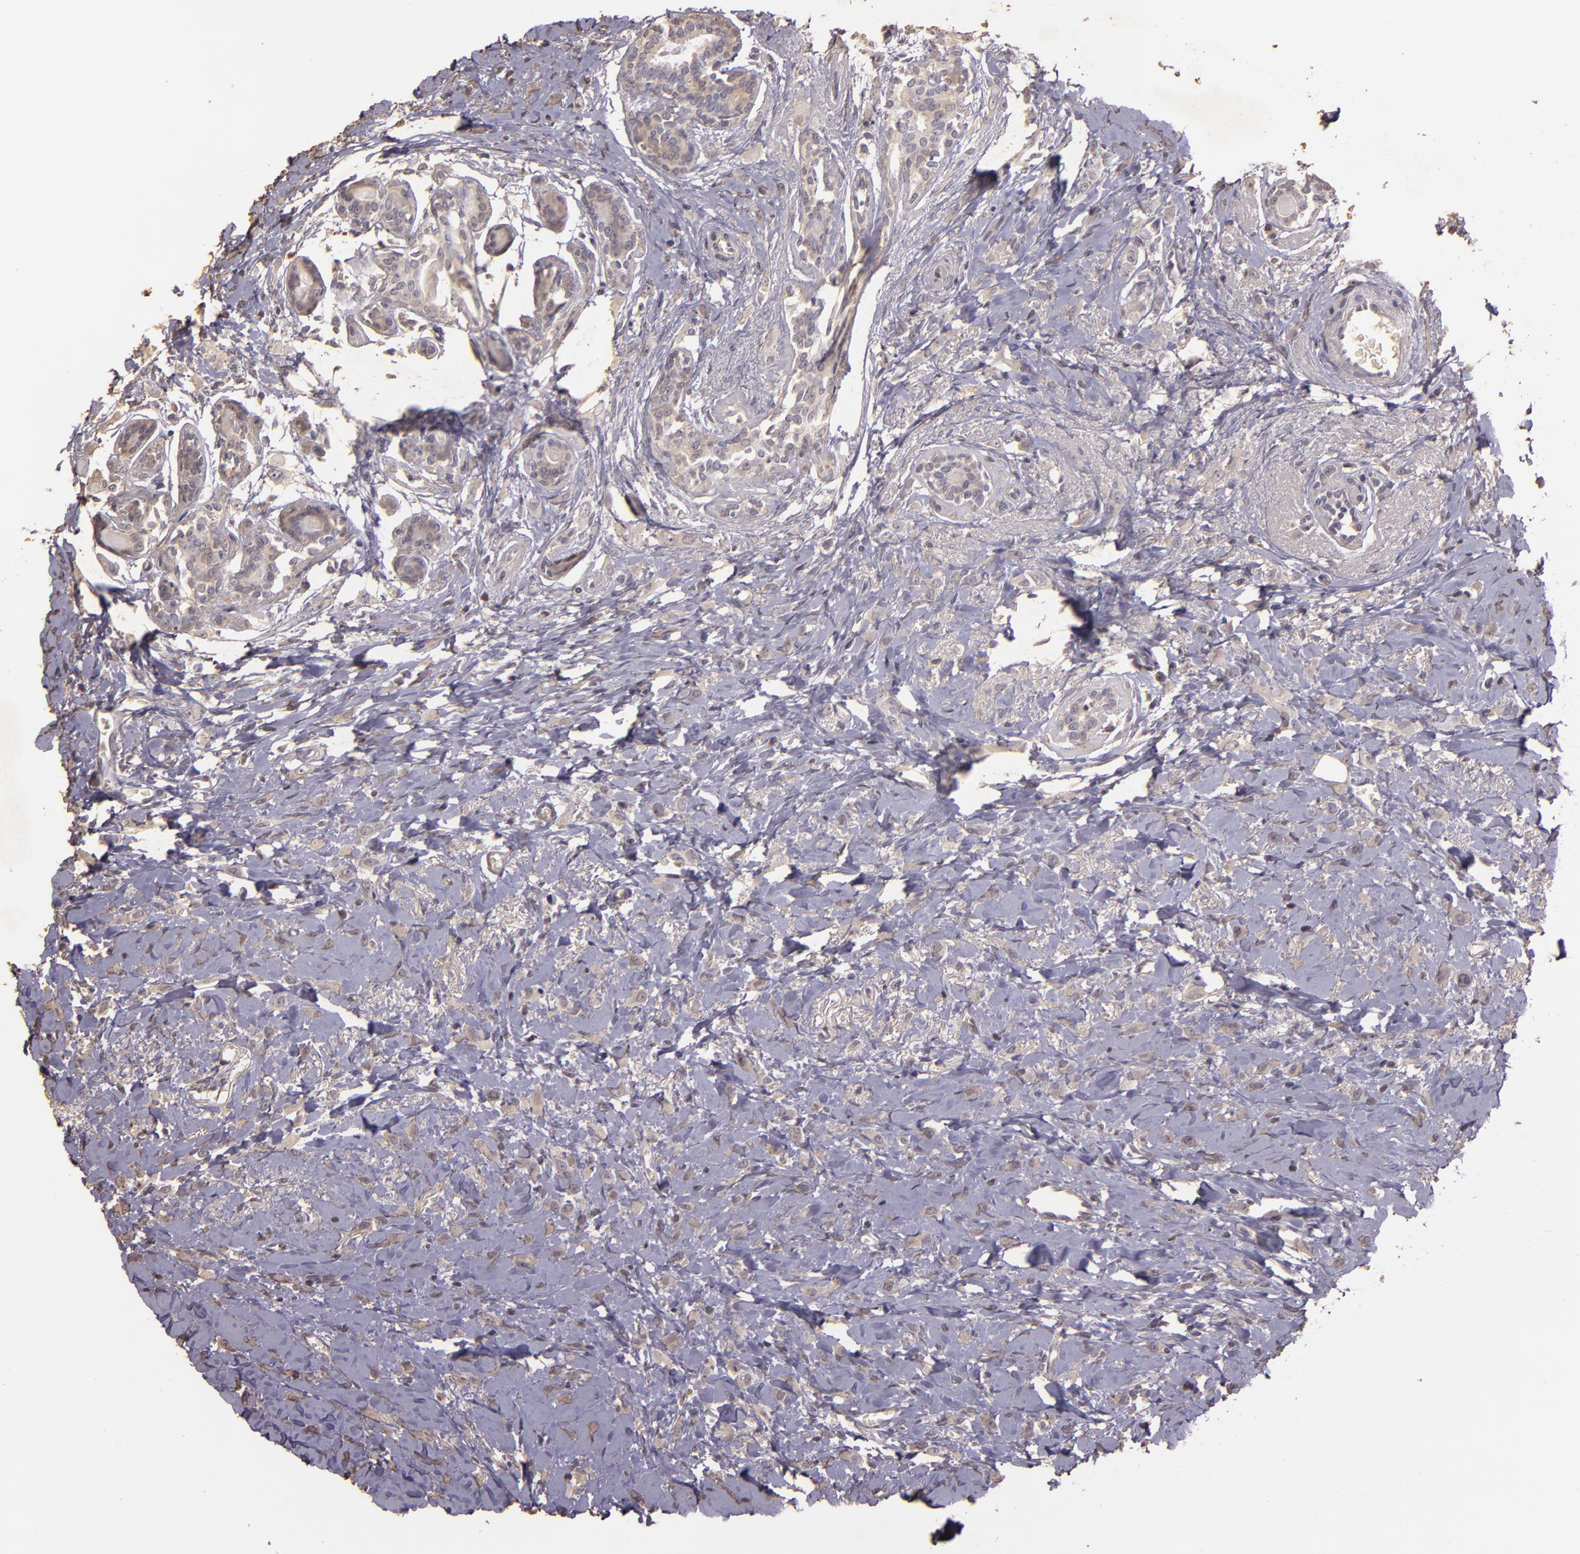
{"staining": {"intensity": "weak", "quantity": "25%-75%", "location": "cytoplasmic/membranous"}, "tissue": "breast cancer", "cell_type": "Tumor cells", "image_type": "cancer", "snomed": [{"axis": "morphology", "description": "Lobular carcinoma"}, {"axis": "topography", "description": "Breast"}], "caption": "This is a photomicrograph of immunohistochemistry staining of breast cancer (lobular carcinoma), which shows weak positivity in the cytoplasmic/membranous of tumor cells.", "gene": "BCL2L13", "patient": {"sex": "female", "age": 57}}